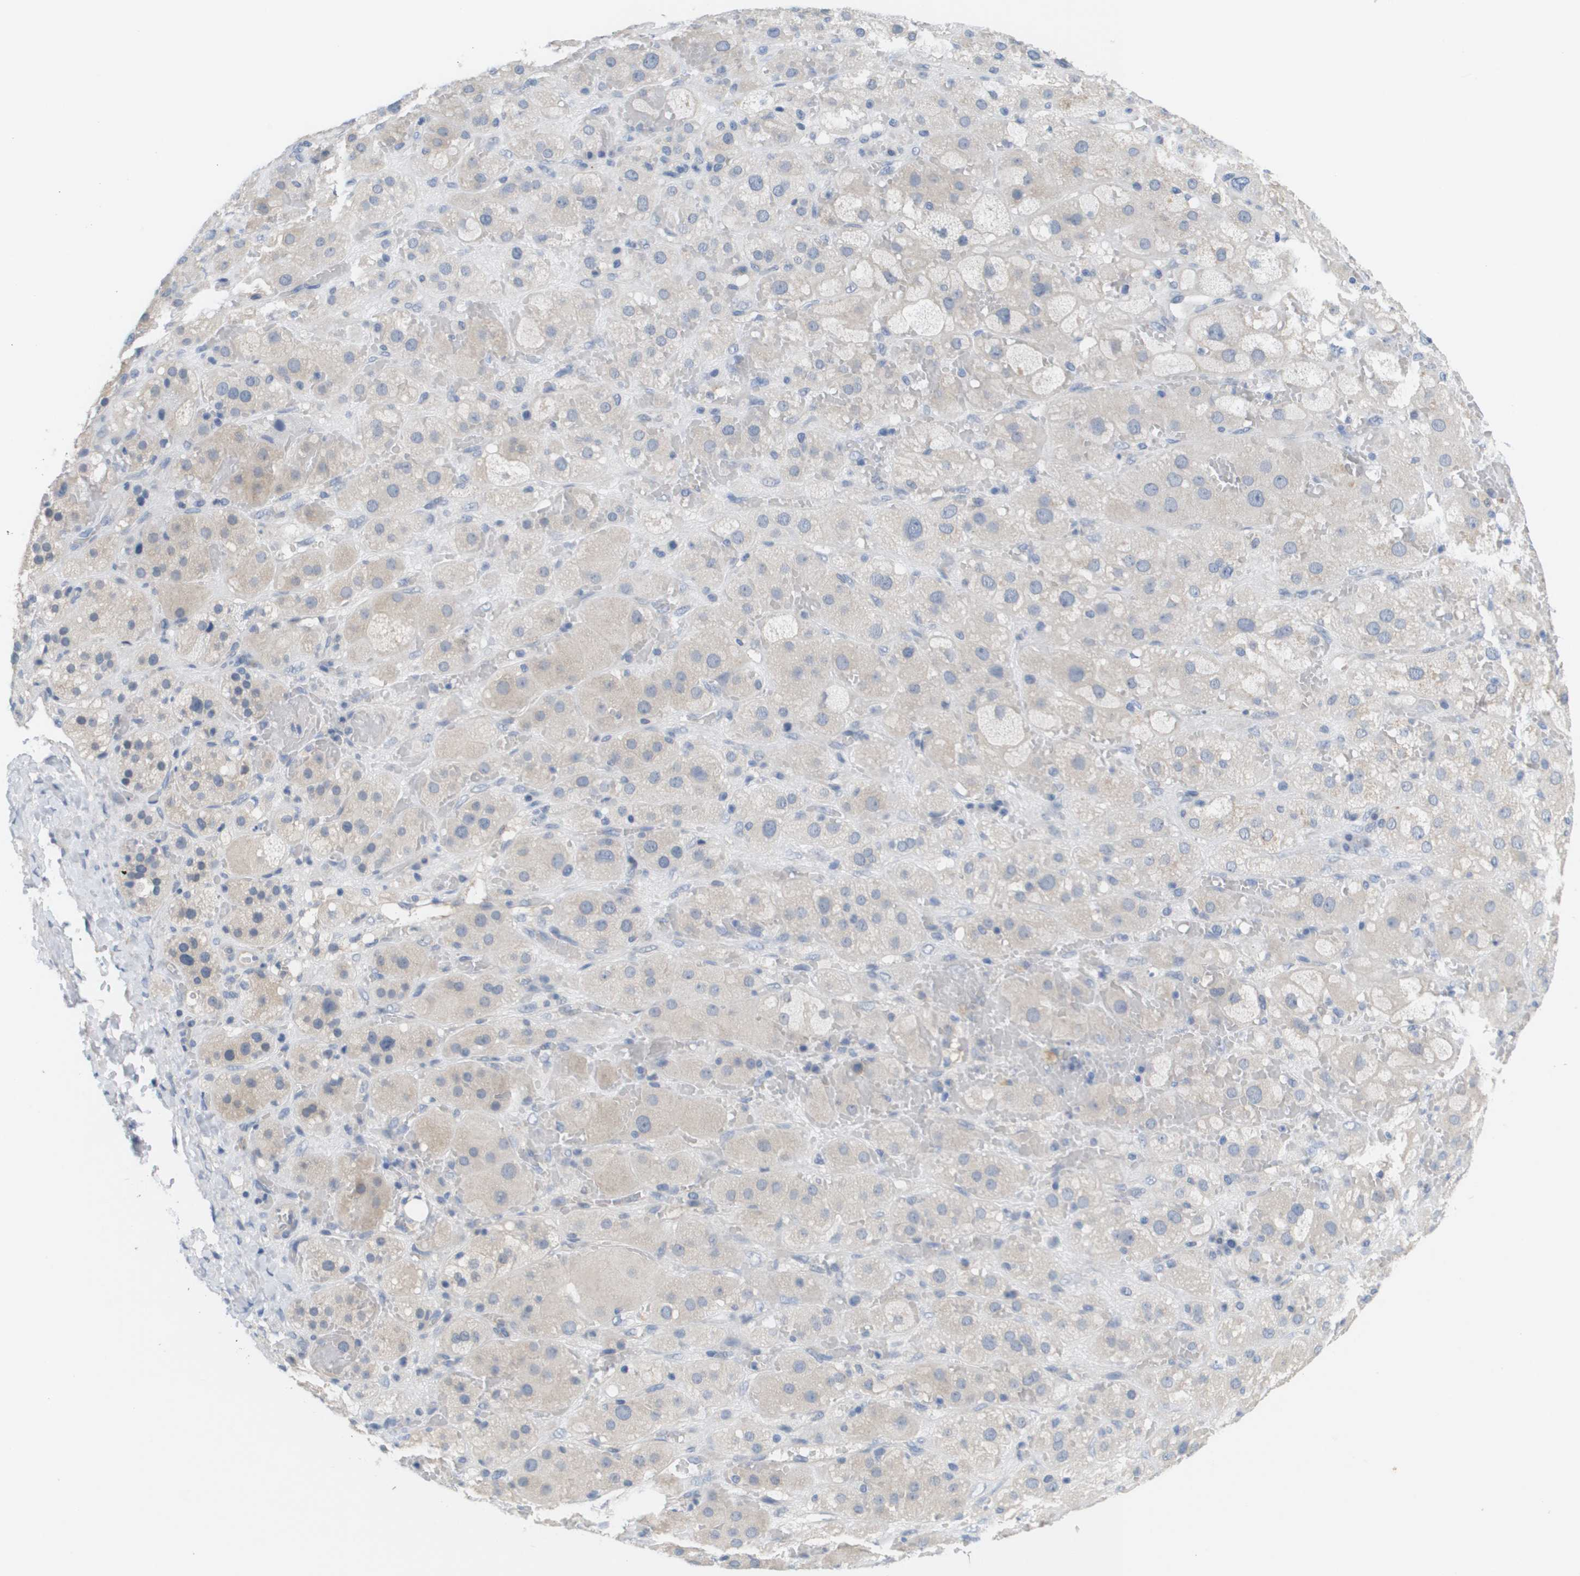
{"staining": {"intensity": "weak", "quantity": "<25%", "location": "cytoplasmic/membranous"}, "tissue": "adrenal gland", "cell_type": "Glandular cells", "image_type": "normal", "snomed": [{"axis": "morphology", "description": "Normal tissue, NOS"}, {"axis": "topography", "description": "Adrenal gland"}], "caption": "High power microscopy image of an immunohistochemistry (IHC) image of benign adrenal gland, revealing no significant expression in glandular cells. (DAB (3,3'-diaminobenzidine) immunohistochemistry, high magnification).", "gene": "ANGPT2", "patient": {"sex": "female", "age": 47}}